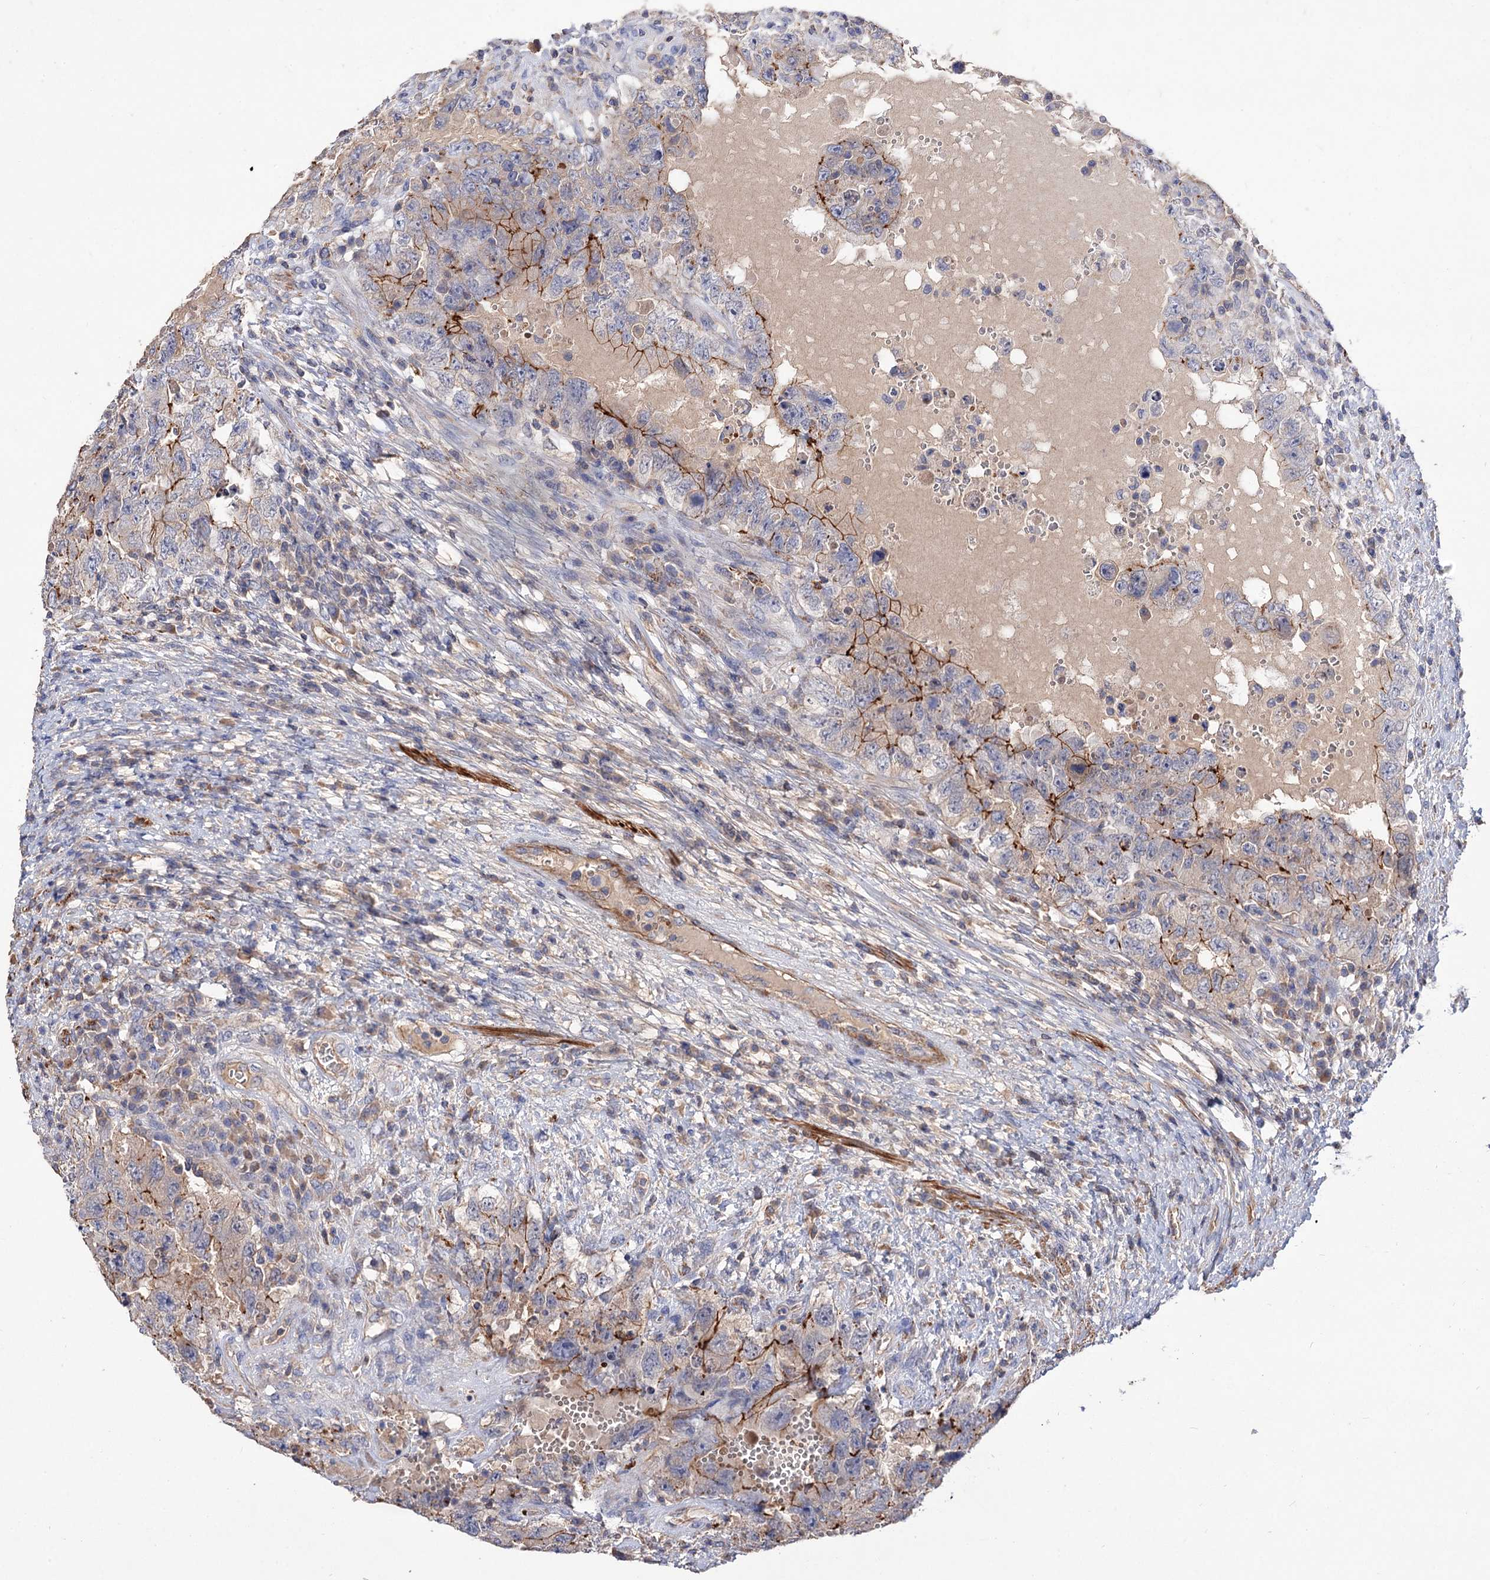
{"staining": {"intensity": "moderate", "quantity": "25%-75%", "location": "cytoplasmic/membranous"}, "tissue": "testis cancer", "cell_type": "Tumor cells", "image_type": "cancer", "snomed": [{"axis": "morphology", "description": "Carcinoma, Embryonal, NOS"}, {"axis": "topography", "description": "Testis"}], "caption": "Tumor cells exhibit moderate cytoplasmic/membranous expression in approximately 25%-75% of cells in testis cancer (embryonal carcinoma). The staining is performed using DAB (3,3'-diaminobenzidine) brown chromogen to label protein expression. The nuclei are counter-stained blue using hematoxylin.", "gene": "NUDCD2", "patient": {"sex": "male", "age": 26}}